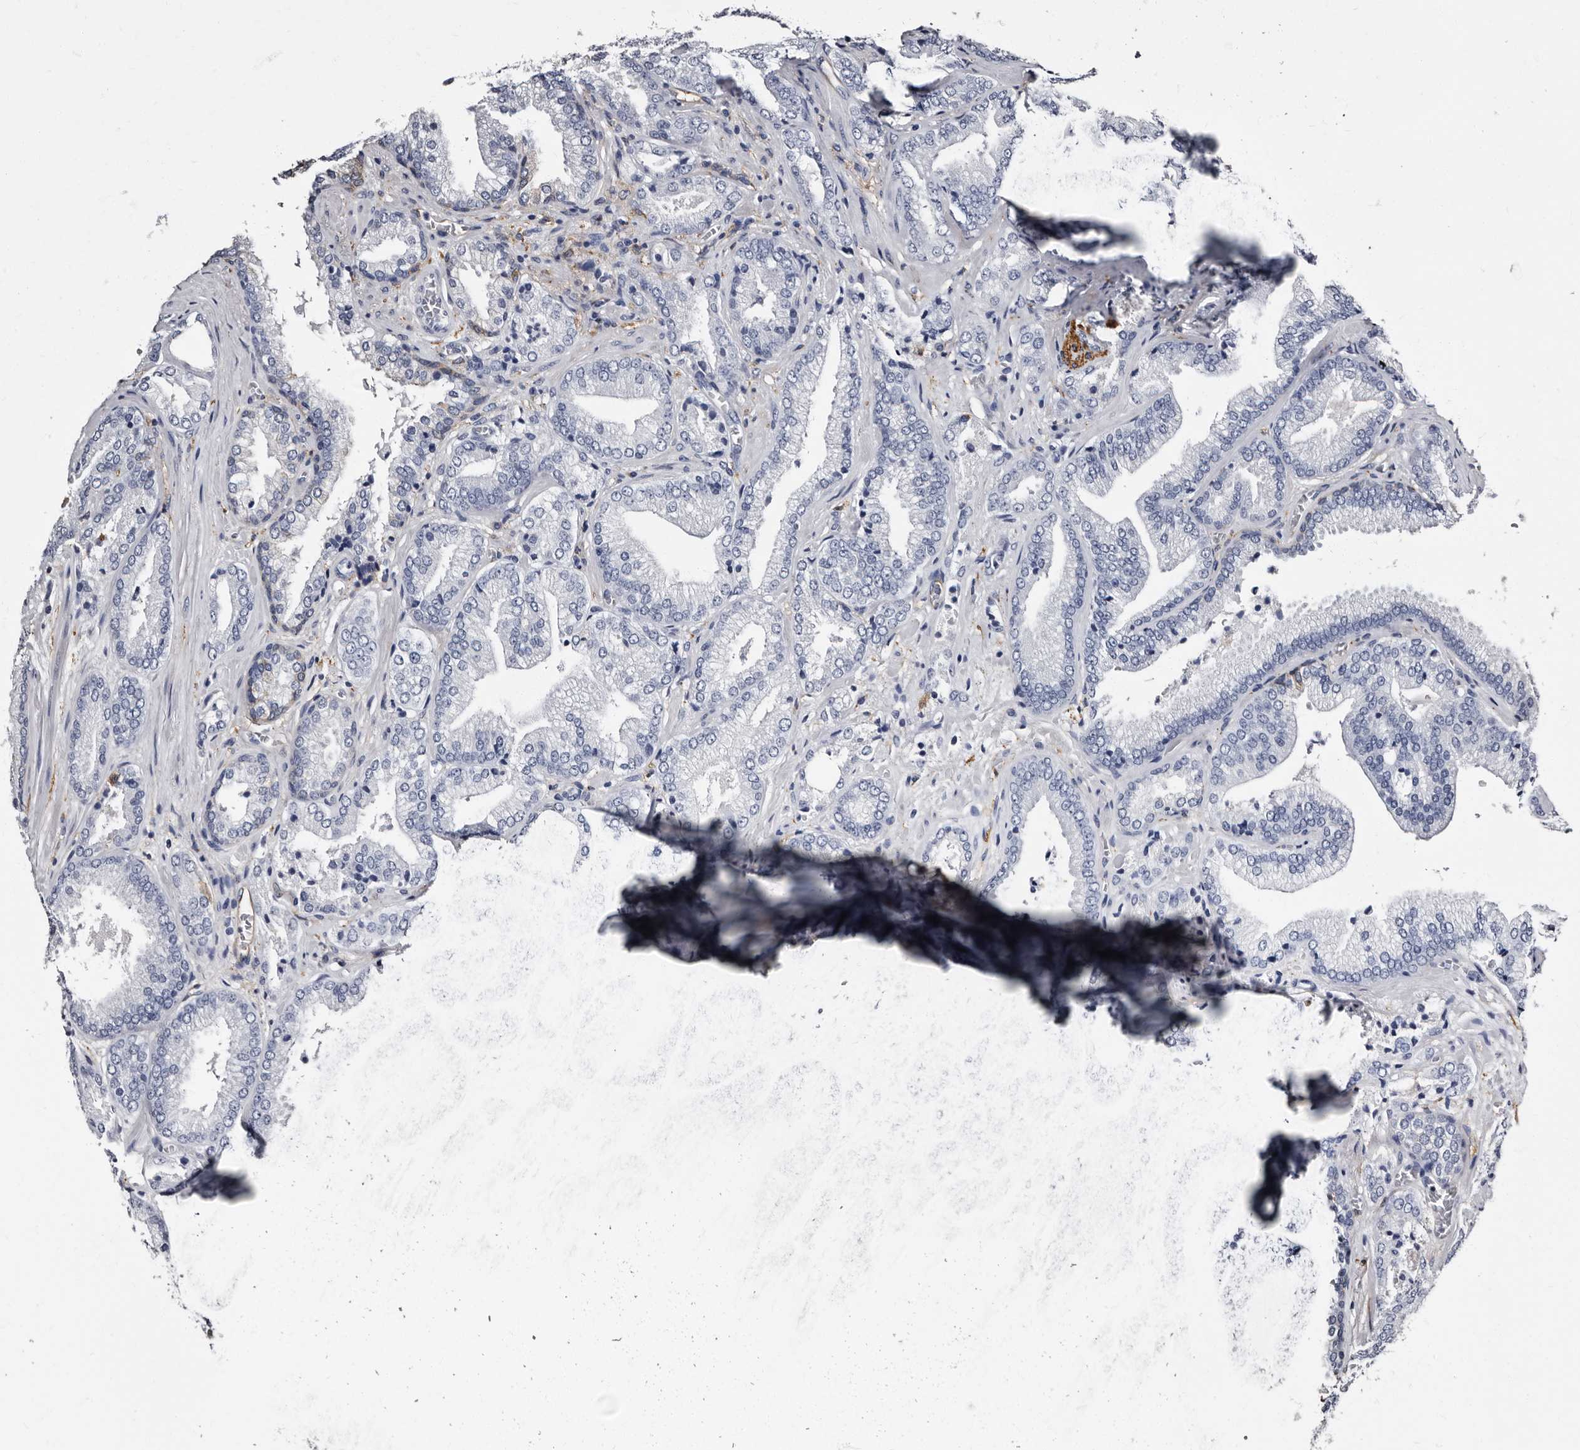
{"staining": {"intensity": "negative", "quantity": "none", "location": "none"}, "tissue": "prostate cancer", "cell_type": "Tumor cells", "image_type": "cancer", "snomed": [{"axis": "morphology", "description": "Adenocarcinoma, Low grade"}, {"axis": "topography", "description": "Prostate"}], "caption": "Tumor cells are negative for protein expression in human prostate cancer (low-grade adenocarcinoma).", "gene": "EPB41L3", "patient": {"sex": "male", "age": 62}}